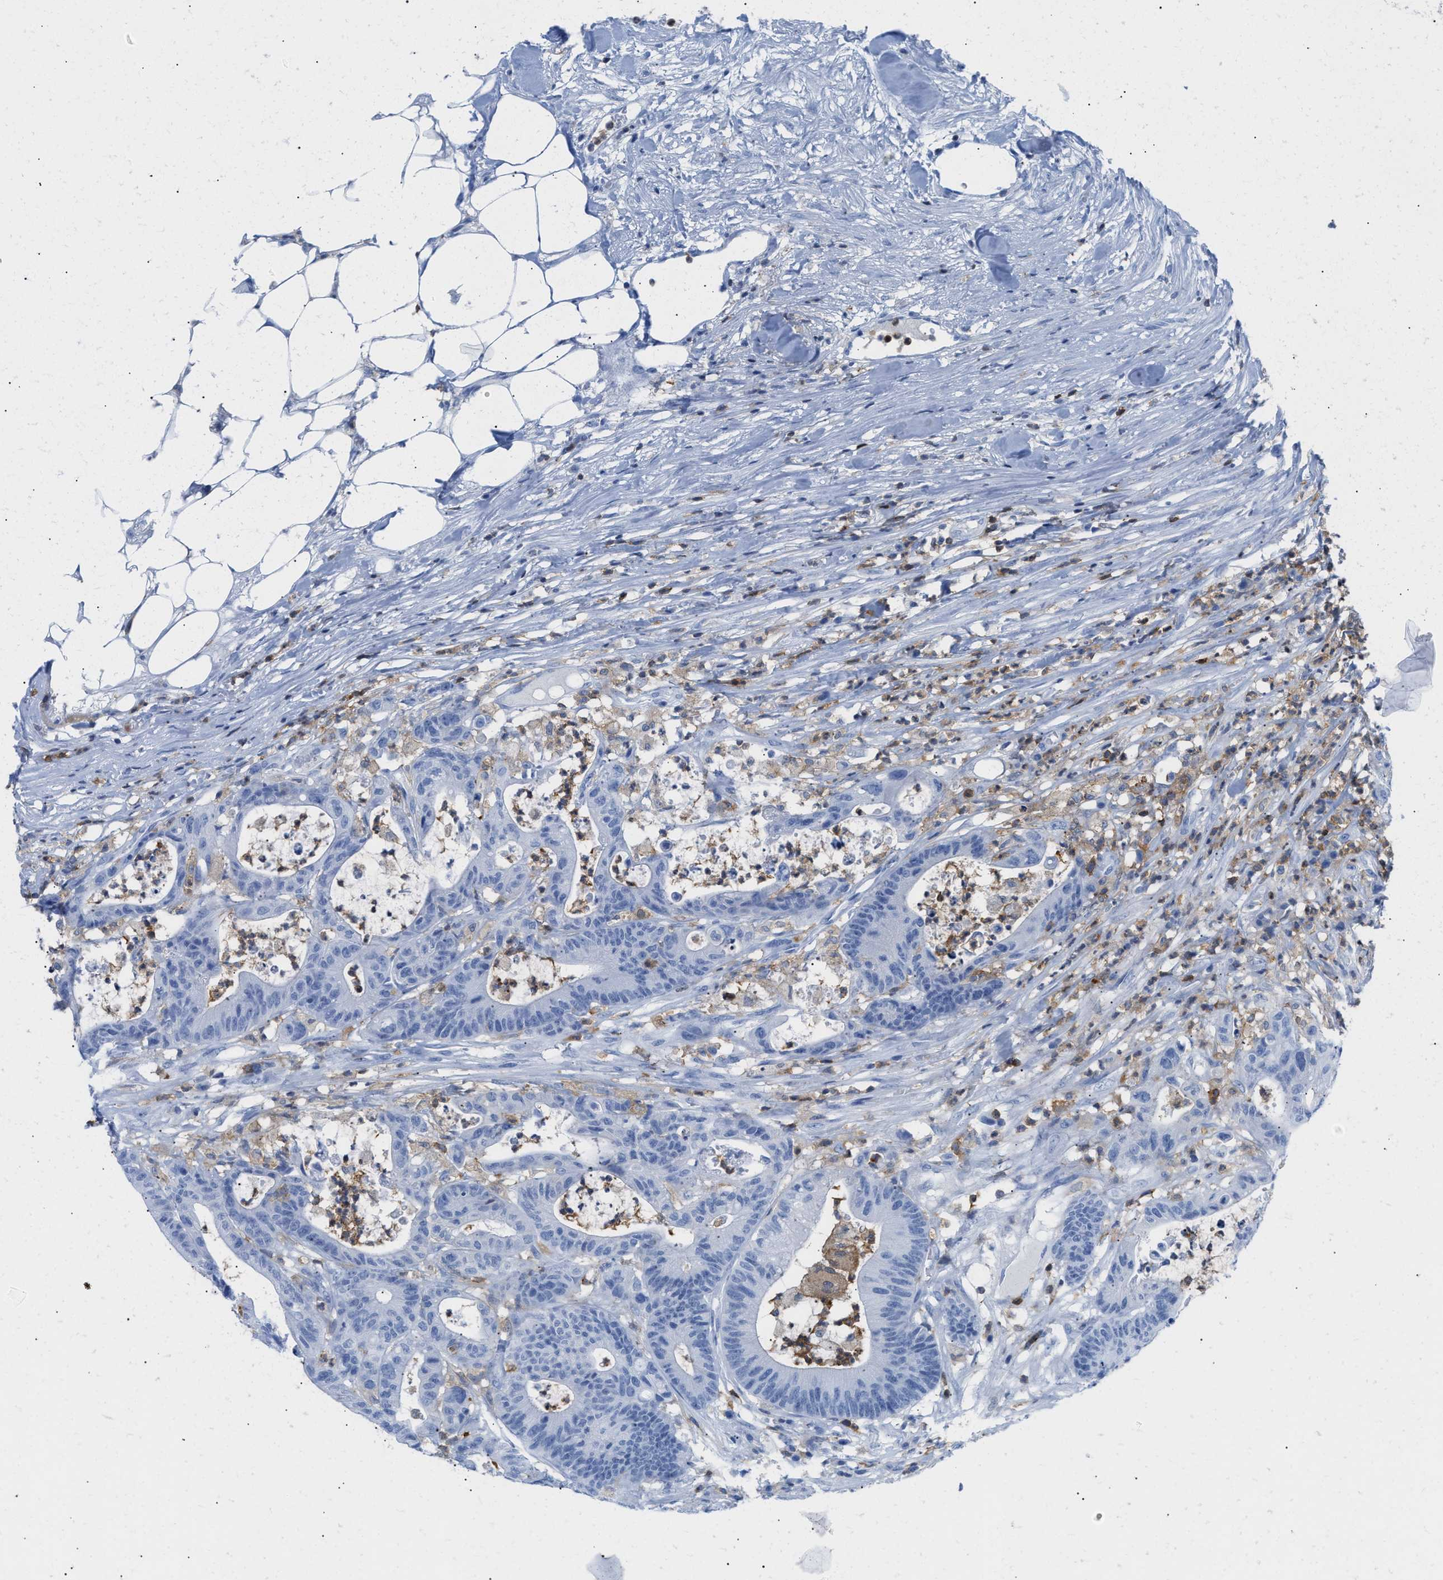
{"staining": {"intensity": "negative", "quantity": "none", "location": "none"}, "tissue": "colorectal cancer", "cell_type": "Tumor cells", "image_type": "cancer", "snomed": [{"axis": "morphology", "description": "Adenocarcinoma, NOS"}, {"axis": "topography", "description": "Colon"}], "caption": "High power microscopy photomicrograph of an immunohistochemistry photomicrograph of colorectal cancer (adenocarcinoma), revealing no significant expression in tumor cells.", "gene": "LCP1", "patient": {"sex": "female", "age": 84}}